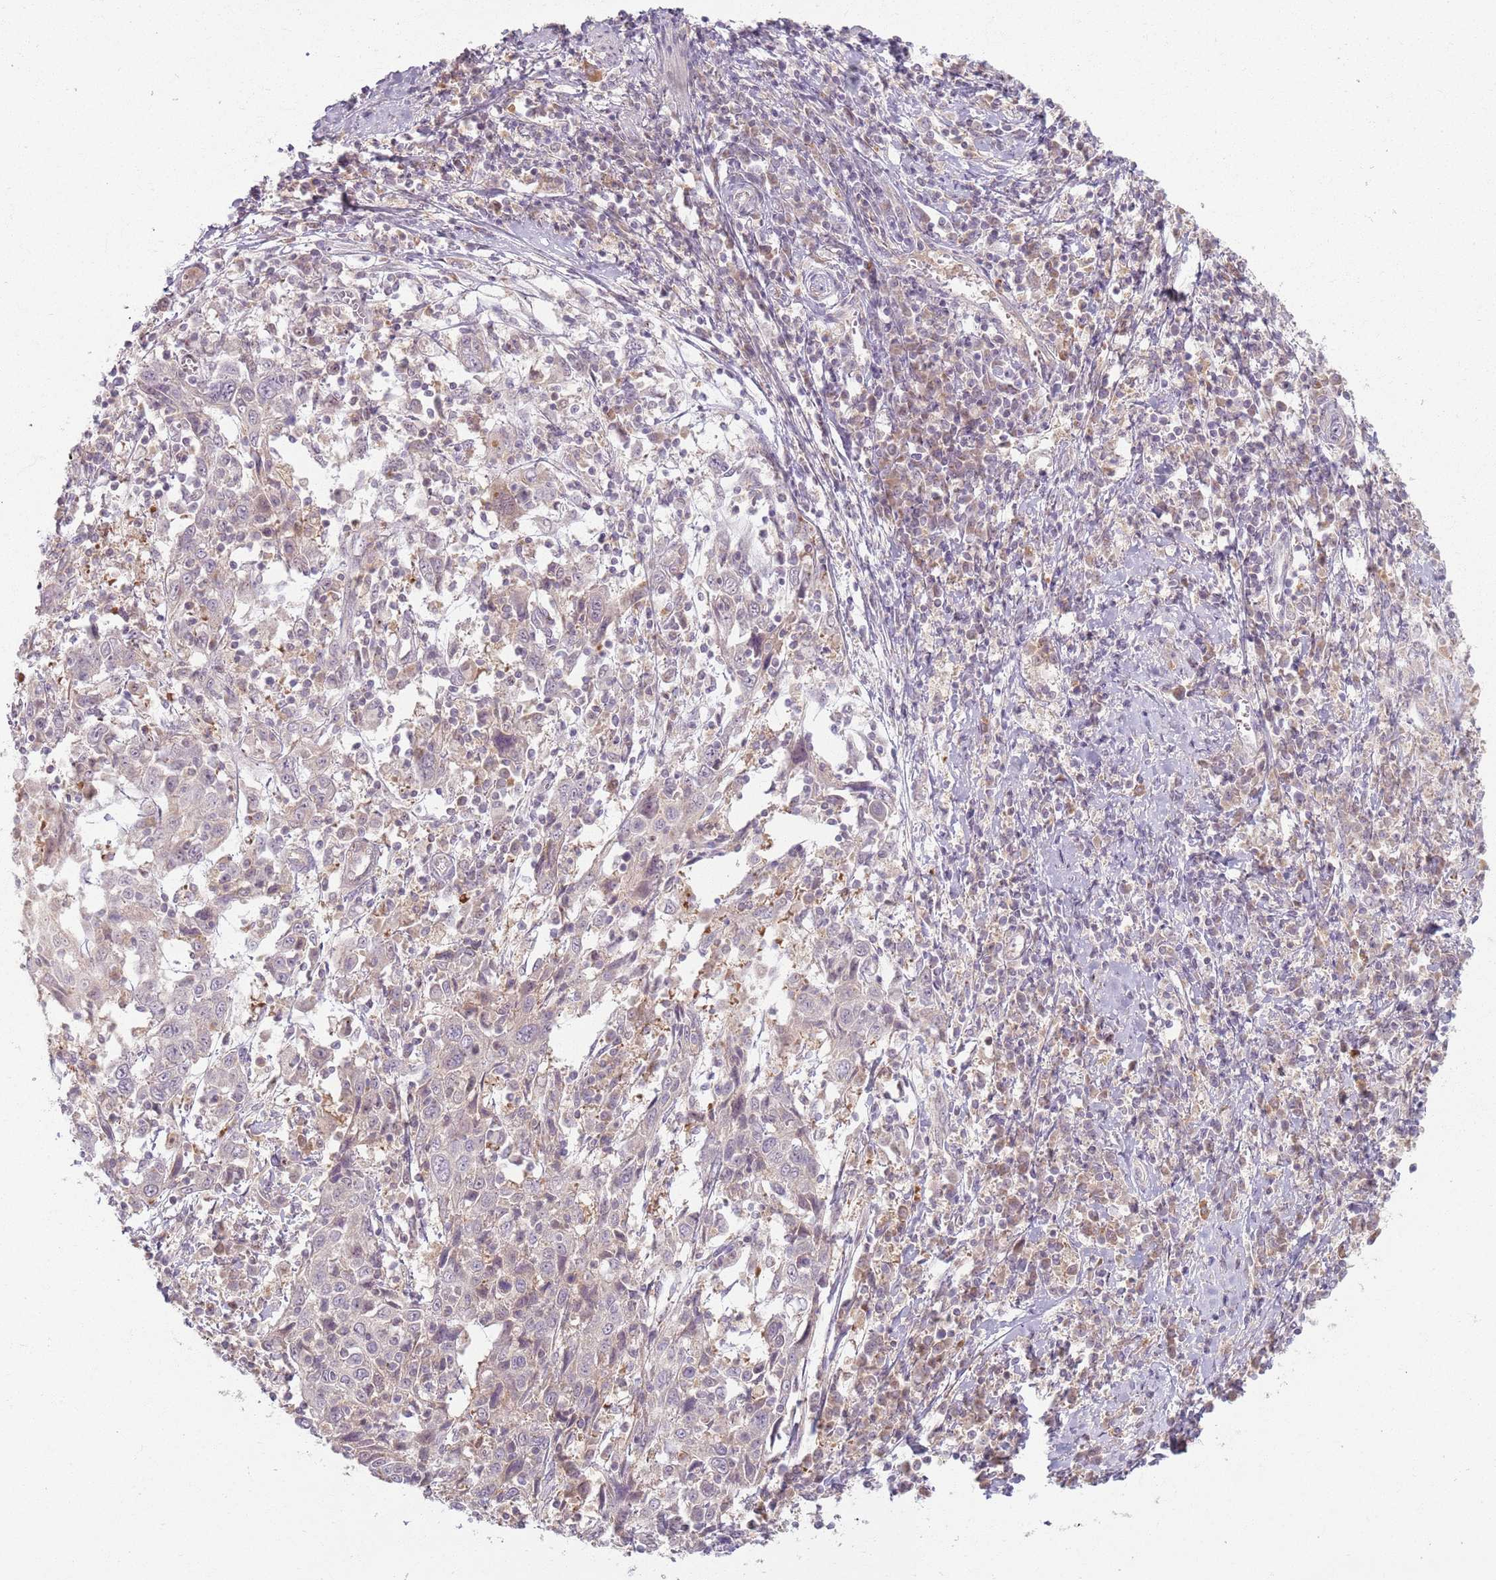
{"staining": {"intensity": "negative", "quantity": "none", "location": "none"}, "tissue": "cervical cancer", "cell_type": "Tumor cells", "image_type": "cancer", "snomed": [{"axis": "morphology", "description": "Squamous cell carcinoma, NOS"}, {"axis": "topography", "description": "Cervix"}], "caption": "Cervical squamous cell carcinoma stained for a protein using immunohistochemistry (IHC) exhibits no expression tumor cells.", "gene": "ZDHHC2", "patient": {"sex": "female", "age": 46}}